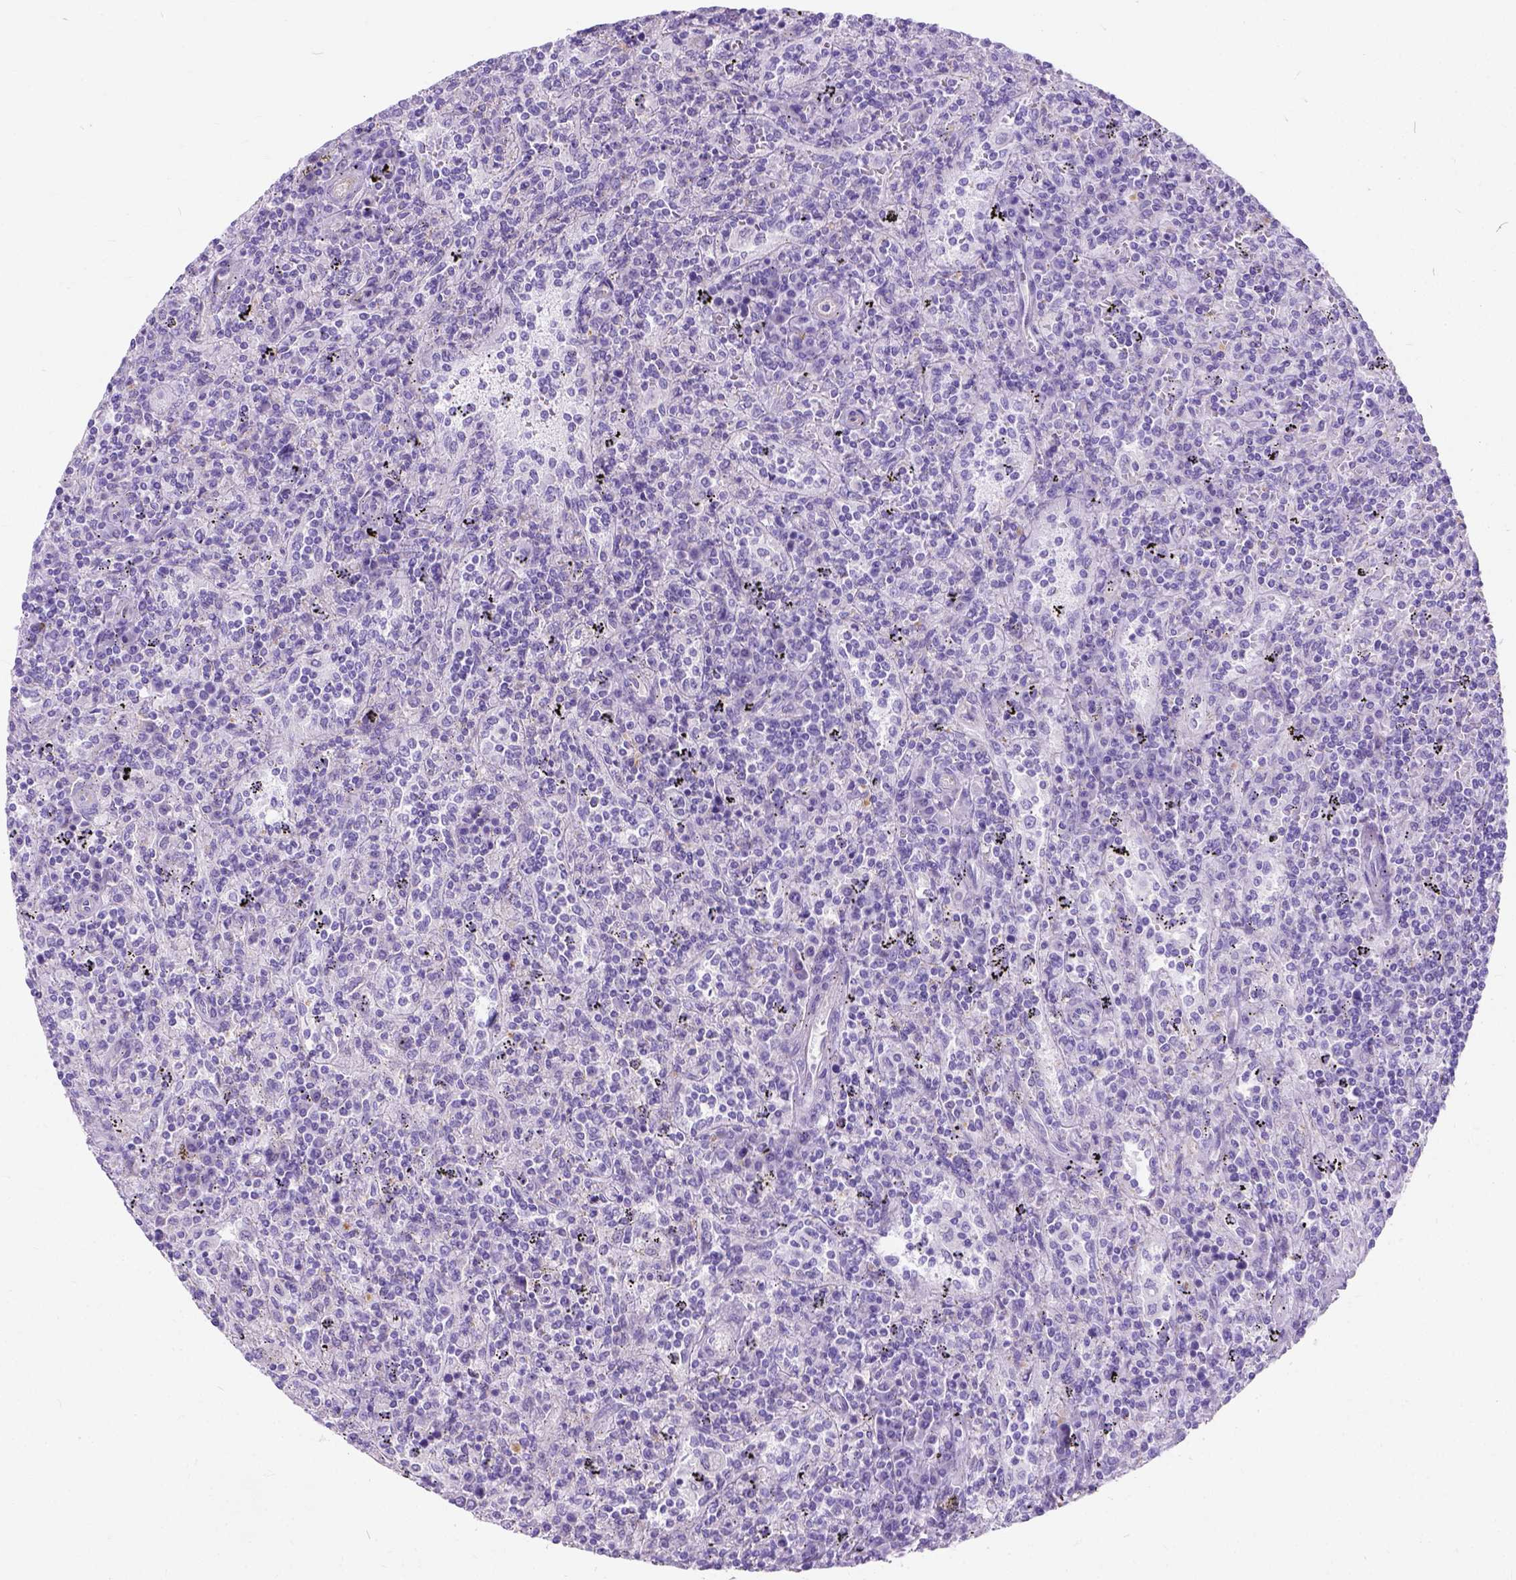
{"staining": {"intensity": "negative", "quantity": "none", "location": "none"}, "tissue": "lymphoma", "cell_type": "Tumor cells", "image_type": "cancer", "snomed": [{"axis": "morphology", "description": "Malignant lymphoma, non-Hodgkin's type, Low grade"}, {"axis": "topography", "description": "Spleen"}], "caption": "Tumor cells are negative for protein expression in human lymphoma. (Brightfield microscopy of DAB immunohistochemistry (IHC) at high magnification).", "gene": "MYH15", "patient": {"sex": "male", "age": 62}}